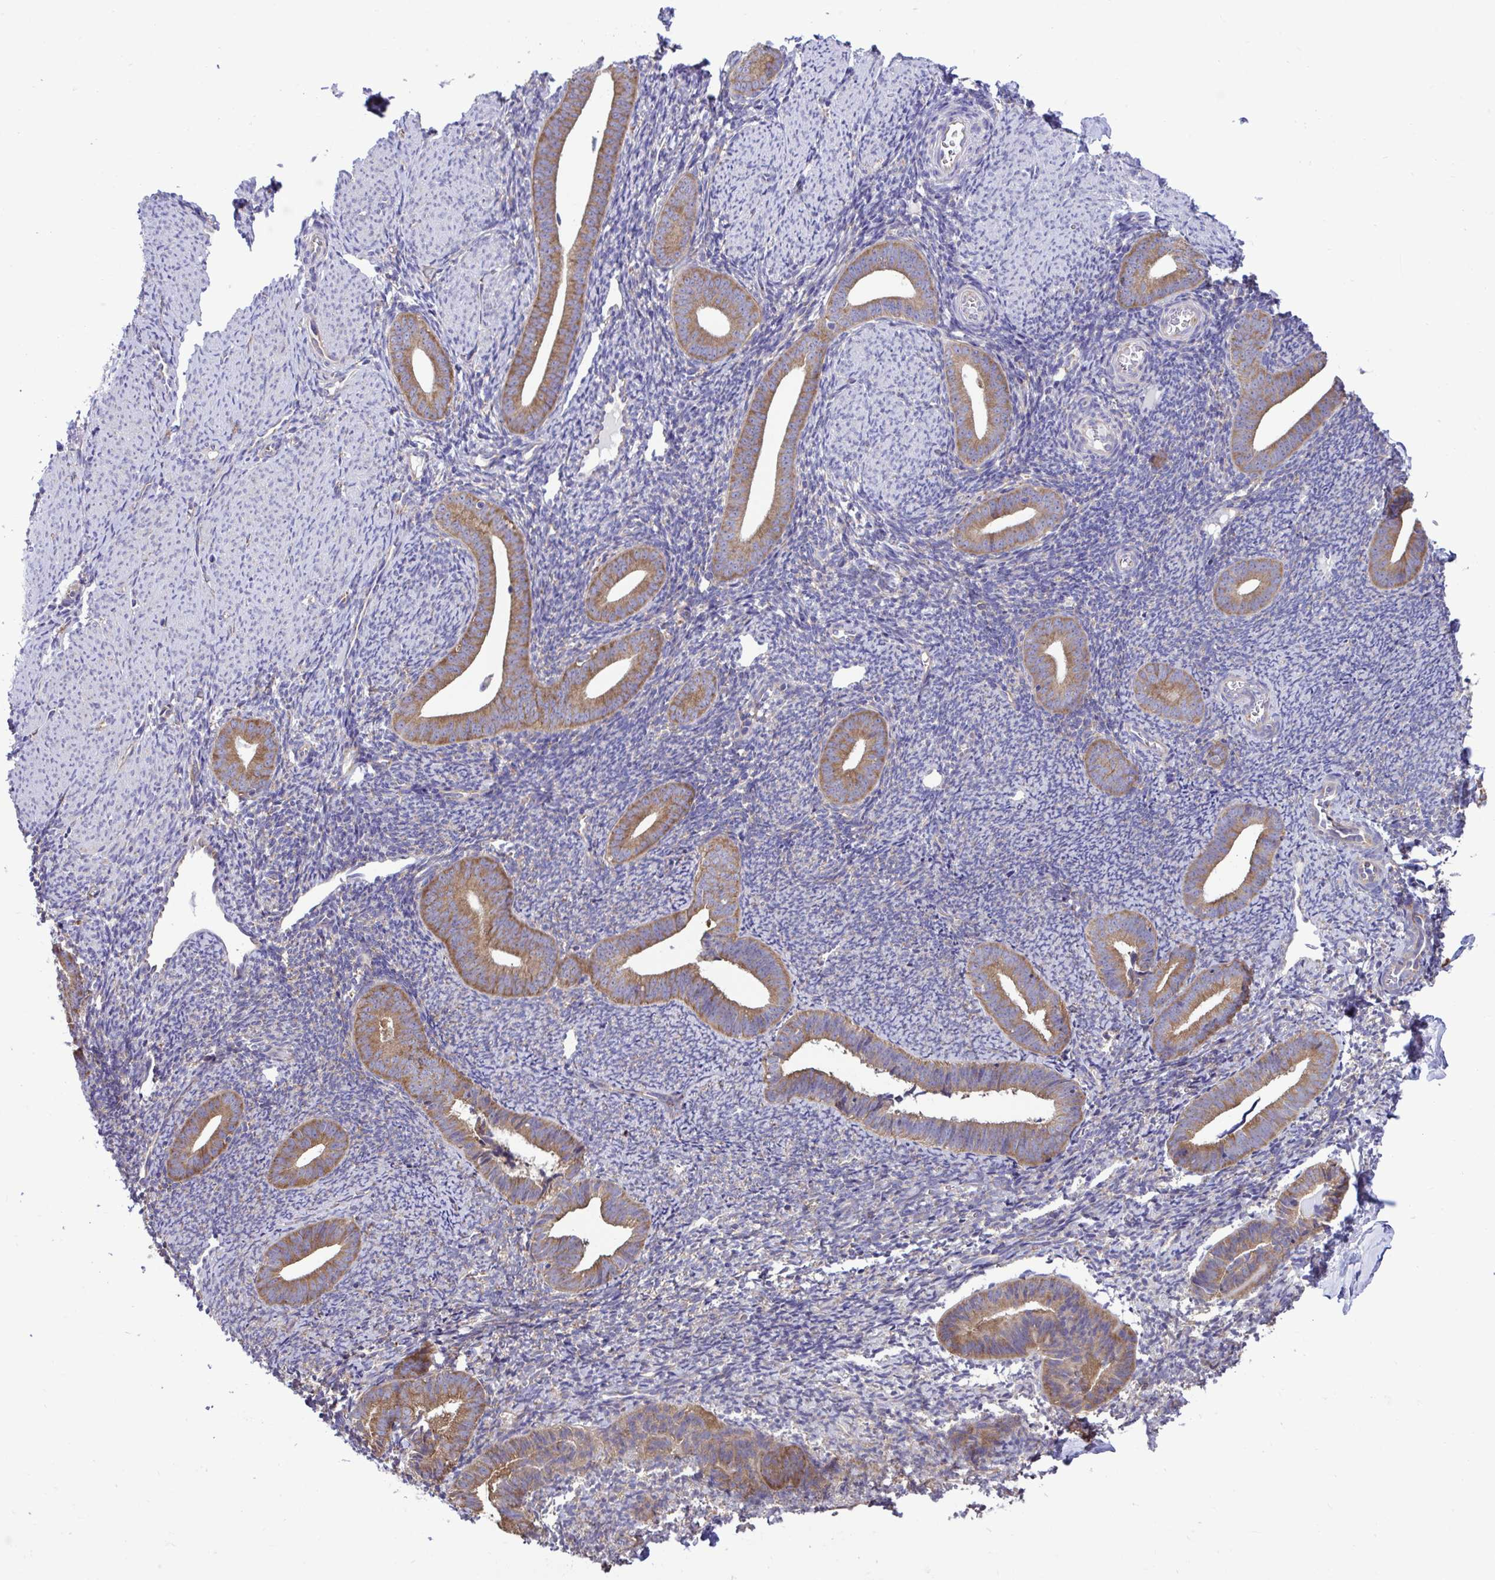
{"staining": {"intensity": "moderate", "quantity": "<25%", "location": "cytoplasmic/membranous"}, "tissue": "endometrium", "cell_type": "Cells in endometrial stroma", "image_type": "normal", "snomed": [{"axis": "morphology", "description": "Normal tissue, NOS"}, {"axis": "topography", "description": "Endometrium"}], "caption": "IHC (DAB (3,3'-diaminobenzidine)) staining of unremarkable endometrium reveals moderate cytoplasmic/membranous protein staining in about <25% of cells in endometrial stroma.", "gene": "RPL7", "patient": {"sex": "female", "age": 39}}